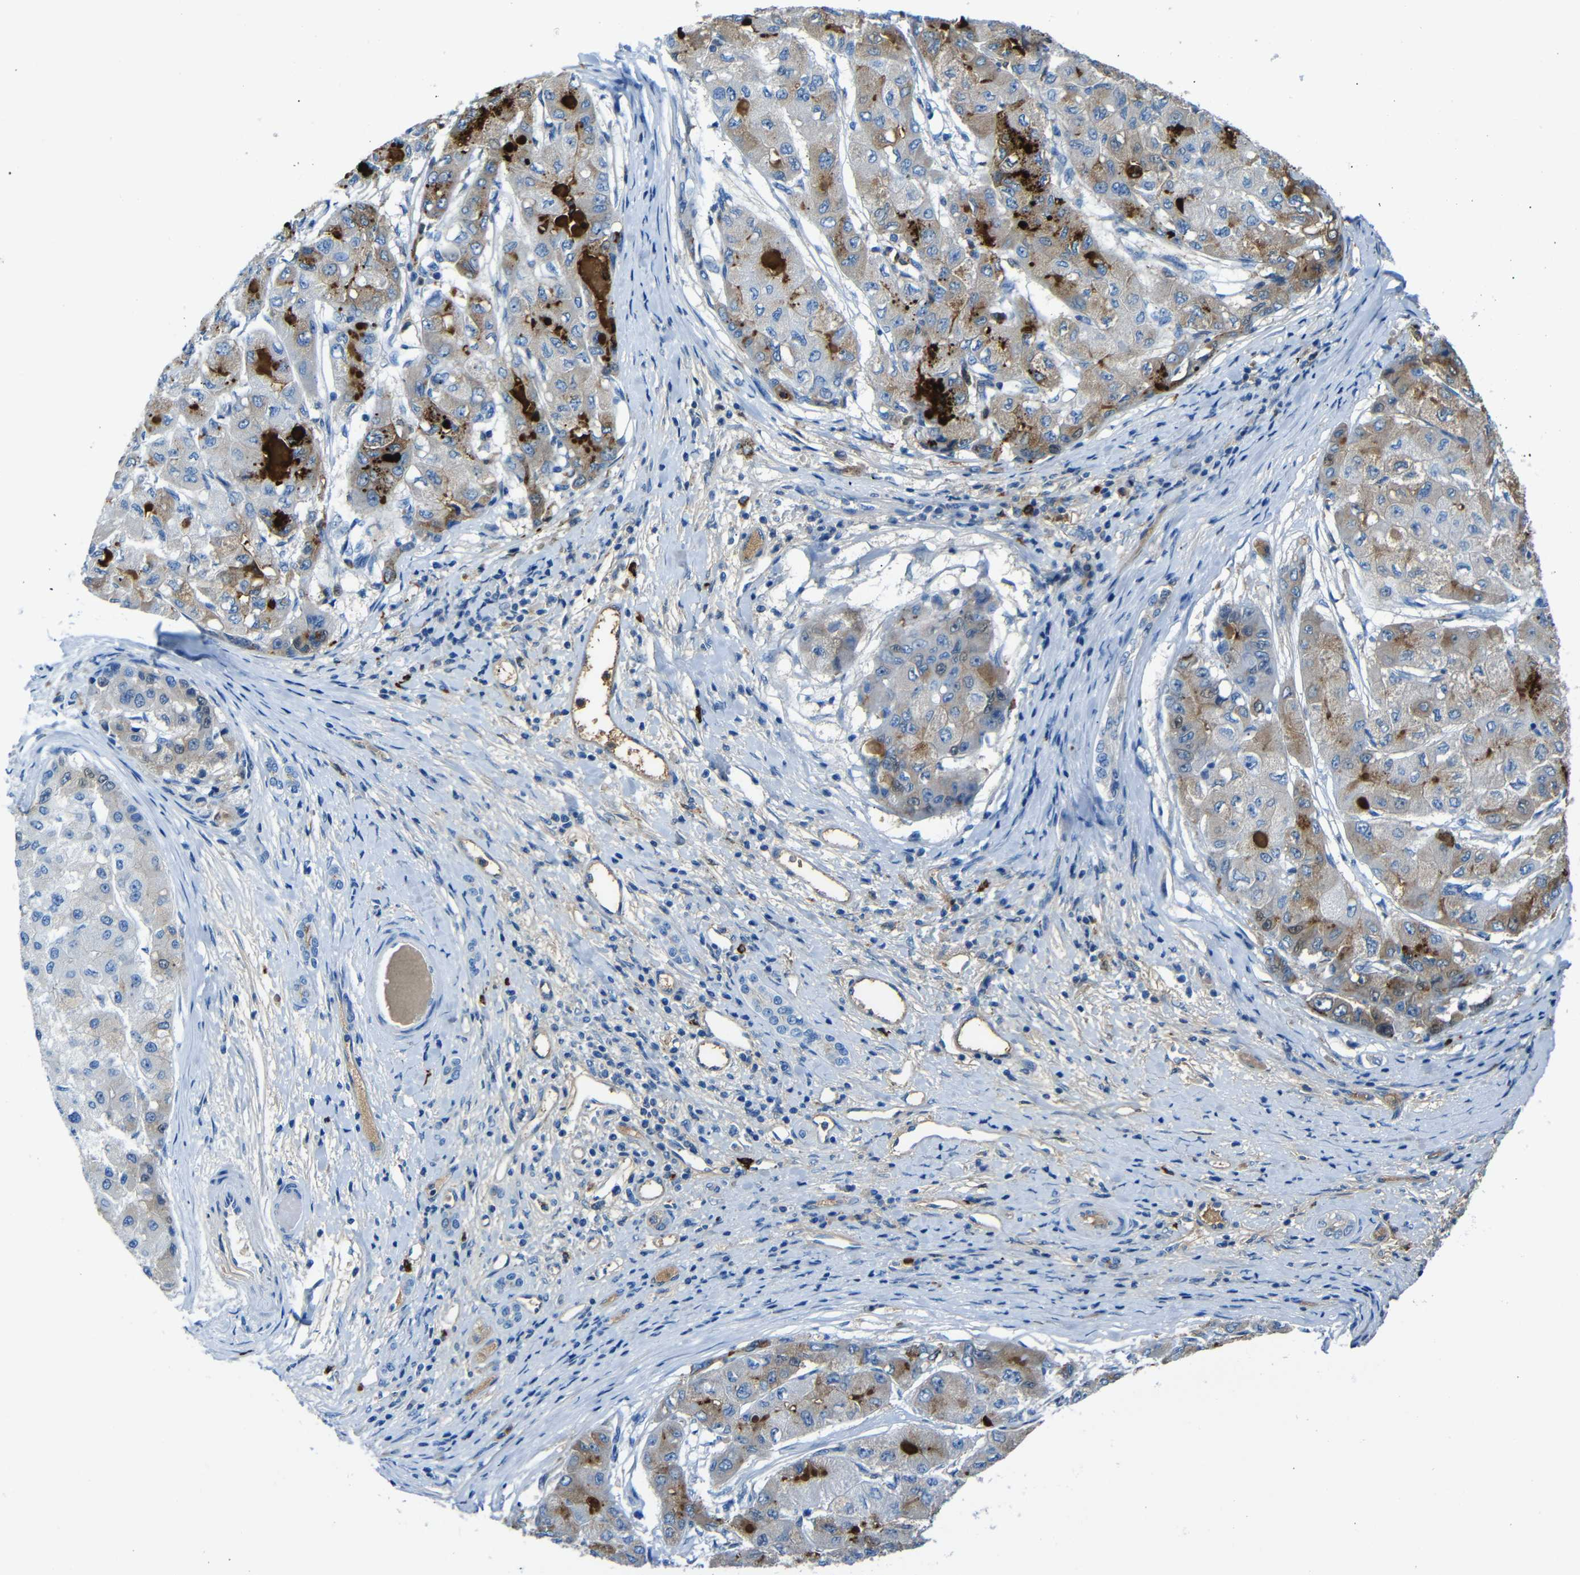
{"staining": {"intensity": "moderate", "quantity": "25%-75%", "location": "cytoplasmic/membranous"}, "tissue": "liver cancer", "cell_type": "Tumor cells", "image_type": "cancer", "snomed": [{"axis": "morphology", "description": "Carcinoma, Hepatocellular, NOS"}, {"axis": "topography", "description": "Liver"}], "caption": "Moderate cytoplasmic/membranous protein positivity is present in about 25%-75% of tumor cells in hepatocellular carcinoma (liver). The staining is performed using DAB brown chromogen to label protein expression. The nuclei are counter-stained blue using hematoxylin.", "gene": "SERPINA1", "patient": {"sex": "male", "age": 80}}